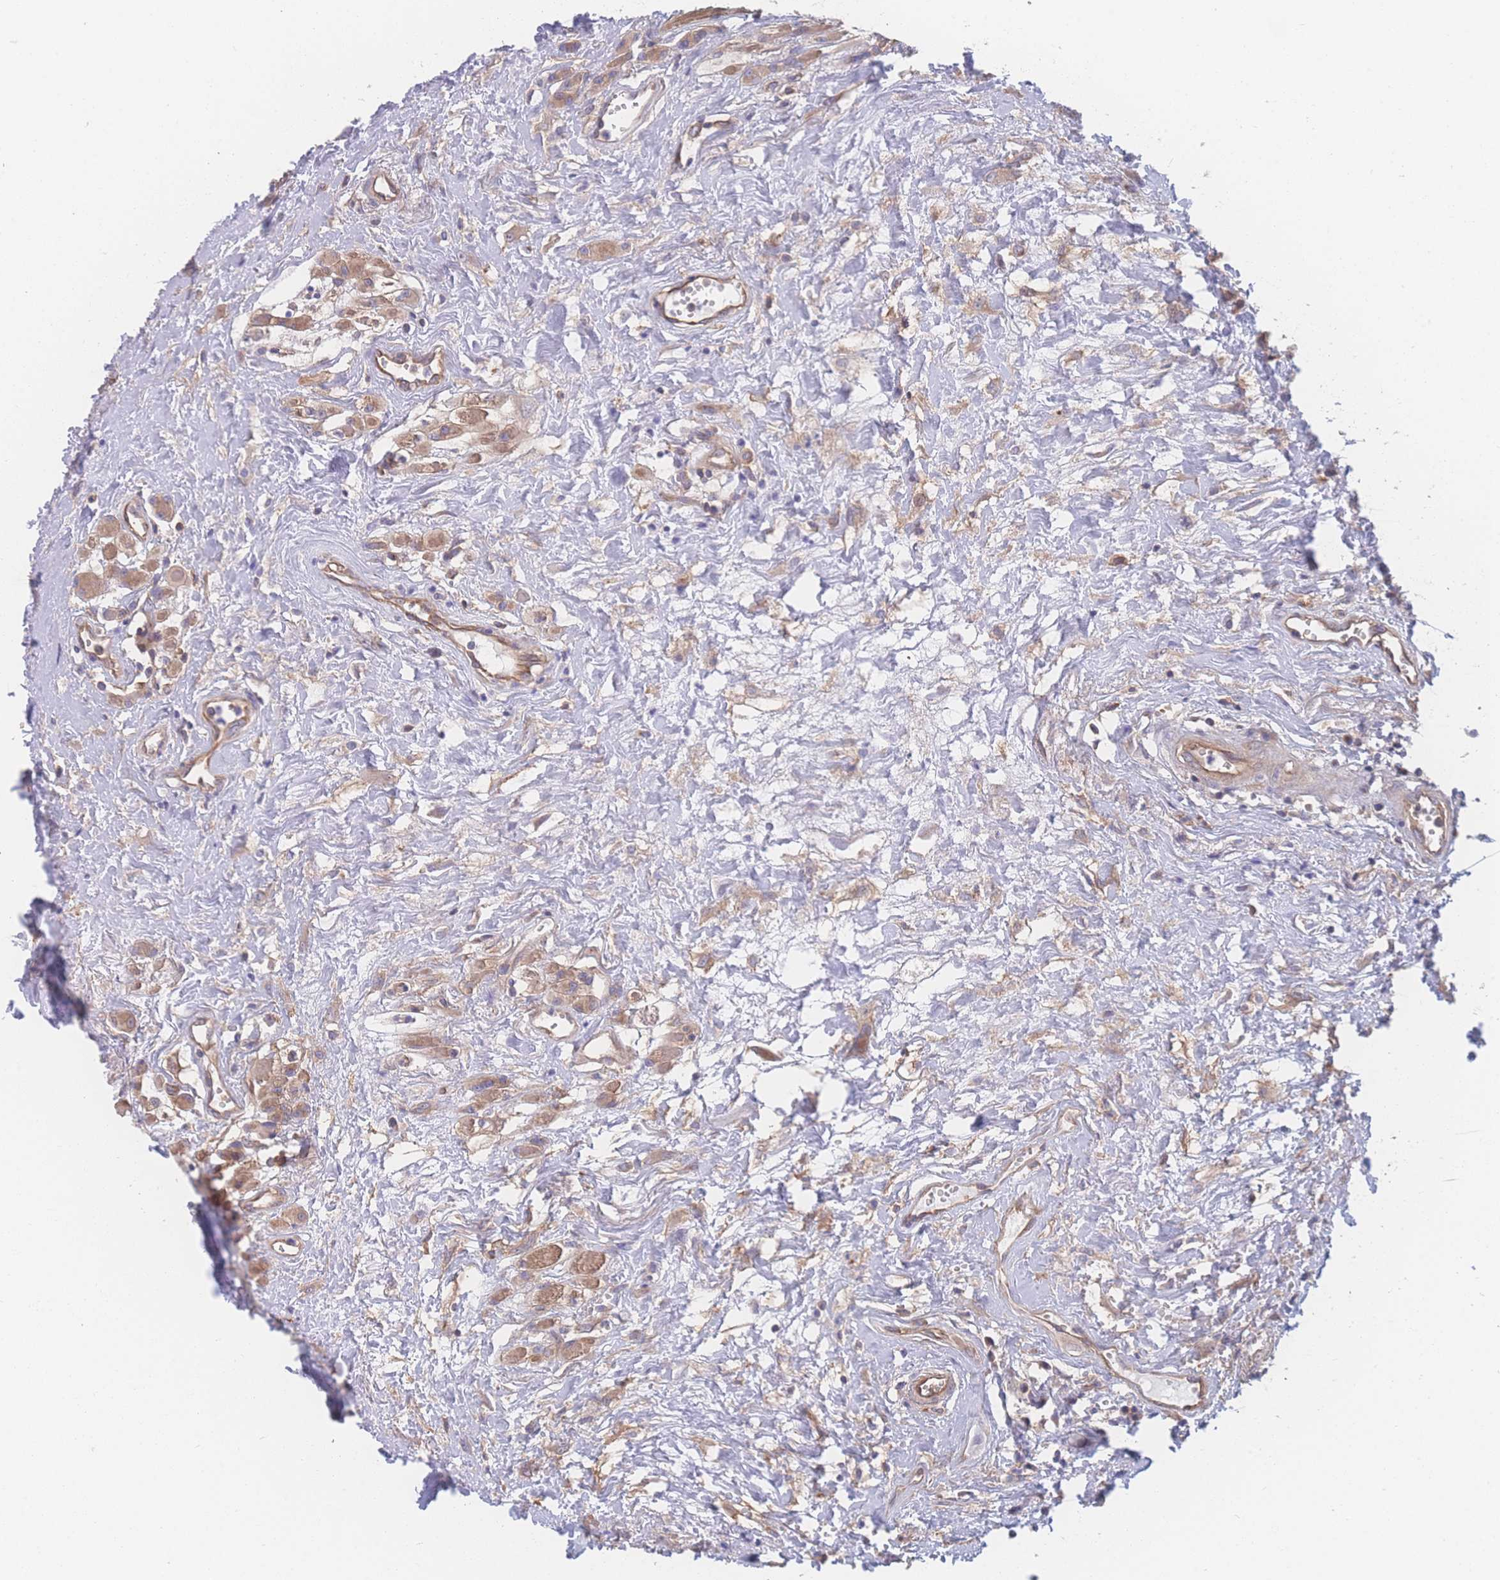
{"staining": {"intensity": "moderate", "quantity": ">75%", "location": "cytoplasmic/membranous"}, "tissue": "head and neck cancer", "cell_type": "Tumor cells", "image_type": "cancer", "snomed": [{"axis": "morphology", "description": "Squamous cell carcinoma, NOS"}, {"axis": "topography", "description": "Head-Neck"}], "caption": "Protein expression analysis of human head and neck cancer reveals moderate cytoplasmic/membranous positivity in about >75% of tumor cells. (Brightfield microscopy of DAB IHC at high magnification).", "gene": "CFAP97", "patient": {"sex": "female", "age": 70}}